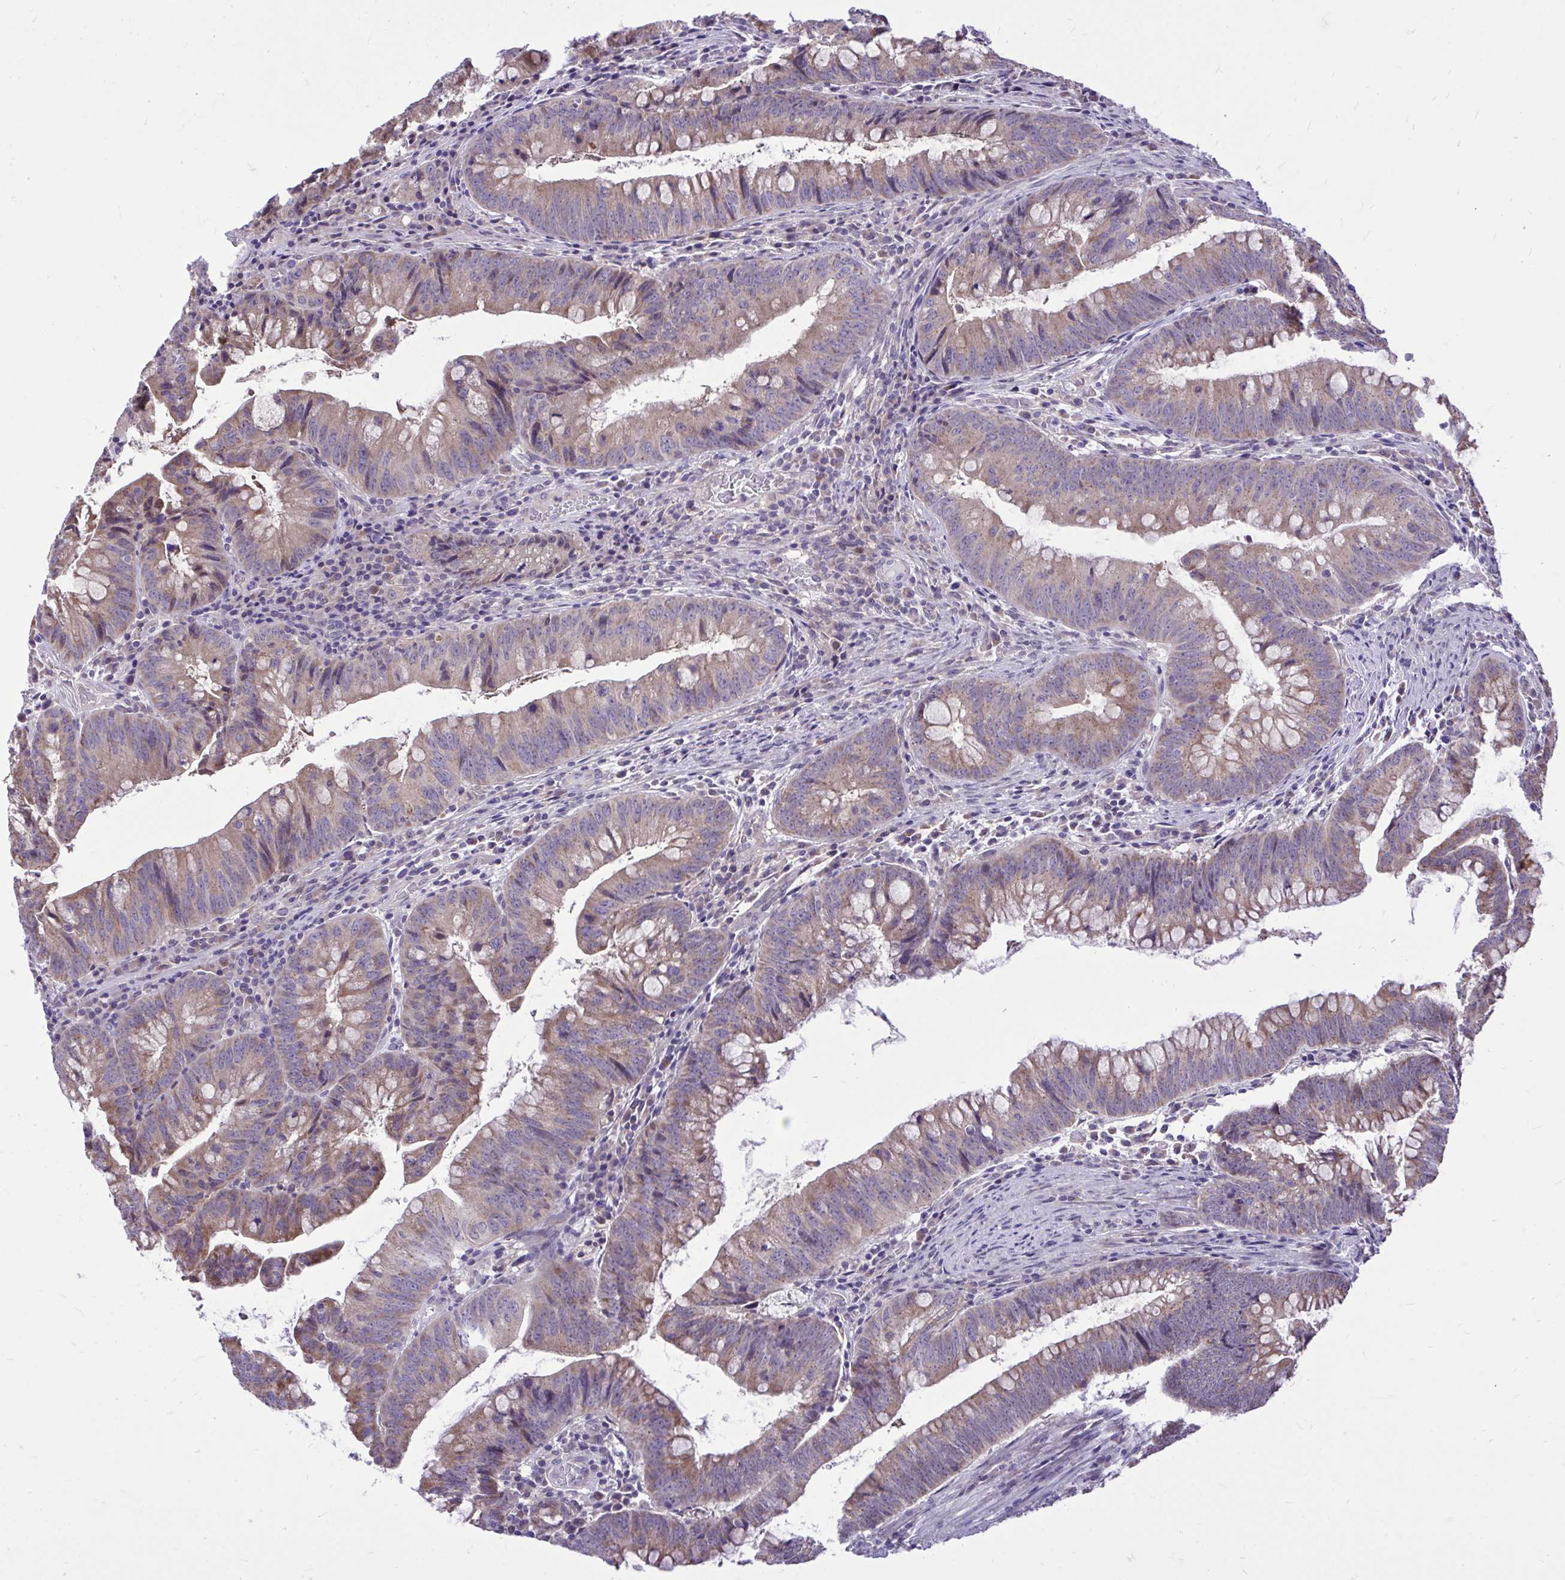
{"staining": {"intensity": "weak", "quantity": "25%-75%", "location": "cytoplasmic/membranous"}, "tissue": "colorectal cancer", "cell_type": "Tumor cells", "image_type": "cancer", "snomed": [{"axis": "morphology", "description": "Adenocarcinoma, NOS"}, {"axis": "topography", "description": "Colon"}], "caption": "There is low levels of weak cytoplasmic/membranous expression in tumor cells of colorectal adenocarcinoma, as demonstrated by immunohistochemical staining (brown color).", "gene": "CEACAM18", "patient": {"sex": "male", "age": 62}}